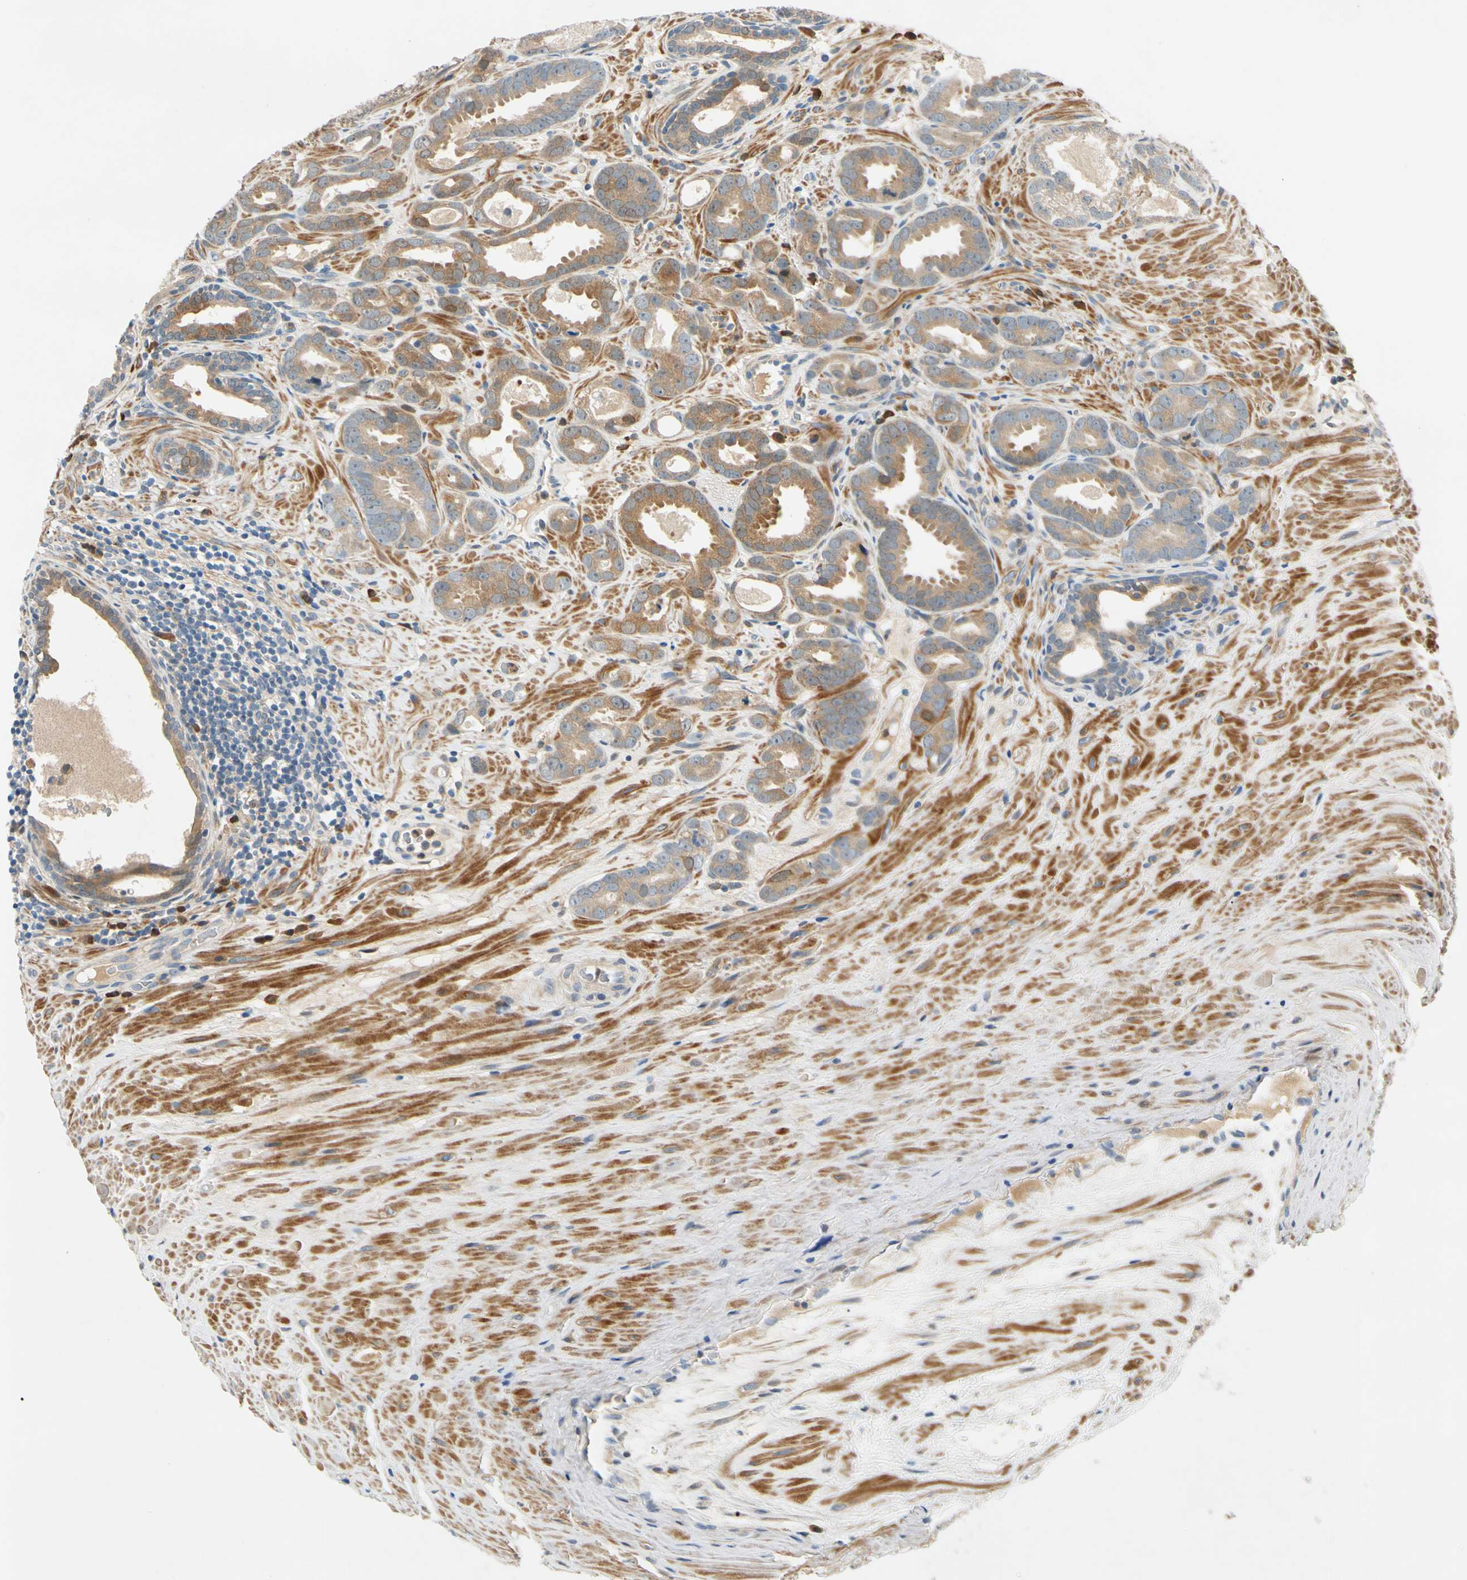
{"staining": {"intensity": "moderate", "quantity": ">75%", "location": "cytoplasmic/membranous"}, "tissue": "prostate cancer", "cell_type": "Tumor cells", "image_type": "cancer", "snomed": [{"axis": "morphology", "description": "Adenocarcinoma, Low grade"}, {"axis": "topography", "description": "Prostate"}], "caption": "Prostate cancer (low-grade adenocarcinoma) was stained to show a protein in brown. There is medium levels of moderate cytoplasmic/membranous expression in about >75% of tumor cells. The protein of interest is shown in brown color, while the nuclei are stained blue.", "gene": "WIPI1", "patient": {"sex": "male", "age": 57}}